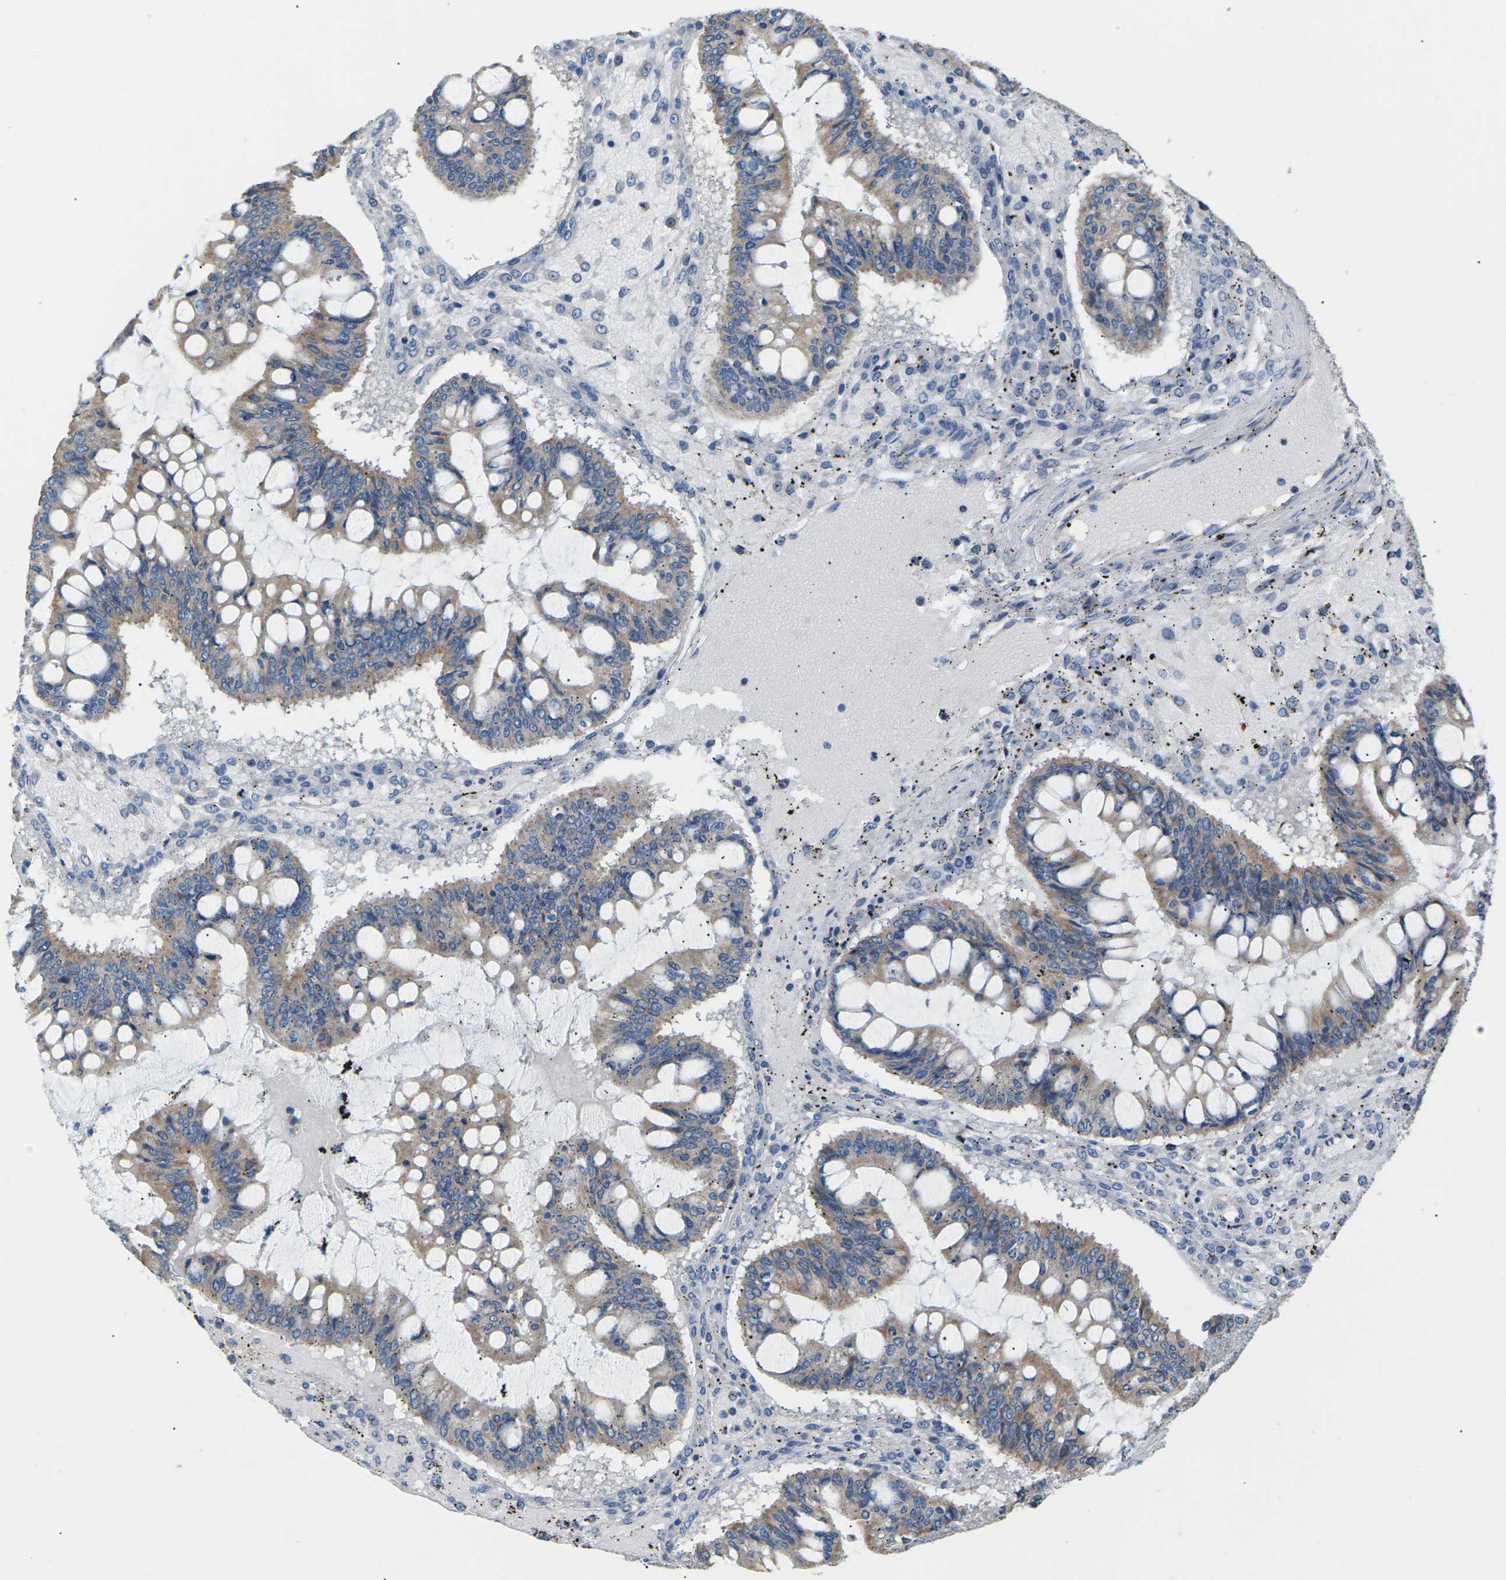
{"staining": {"intensity": "moderate", "quantity": ">75%", "location": "cytoplasmic/membranous"}, "tissue": "ovarian cancer", "cell_type": "Tumor cells", "image_type": "cancer", "snomed": [{"axis": "morphology", "description": "Cystadenocarcinoma, mucinous, NOS"}, {"axis": "topography", "description": "Ovary"}], "caption": "Immunohistochemistry of mucinous cystadenocarcinoma (ovarian) displays medium levels of moderate cytoplasmic/membranous staining in approximately >75% of tumor cells.", "gene": "KLHDC8B", "patient": {"sex": "female", "age": 73}}